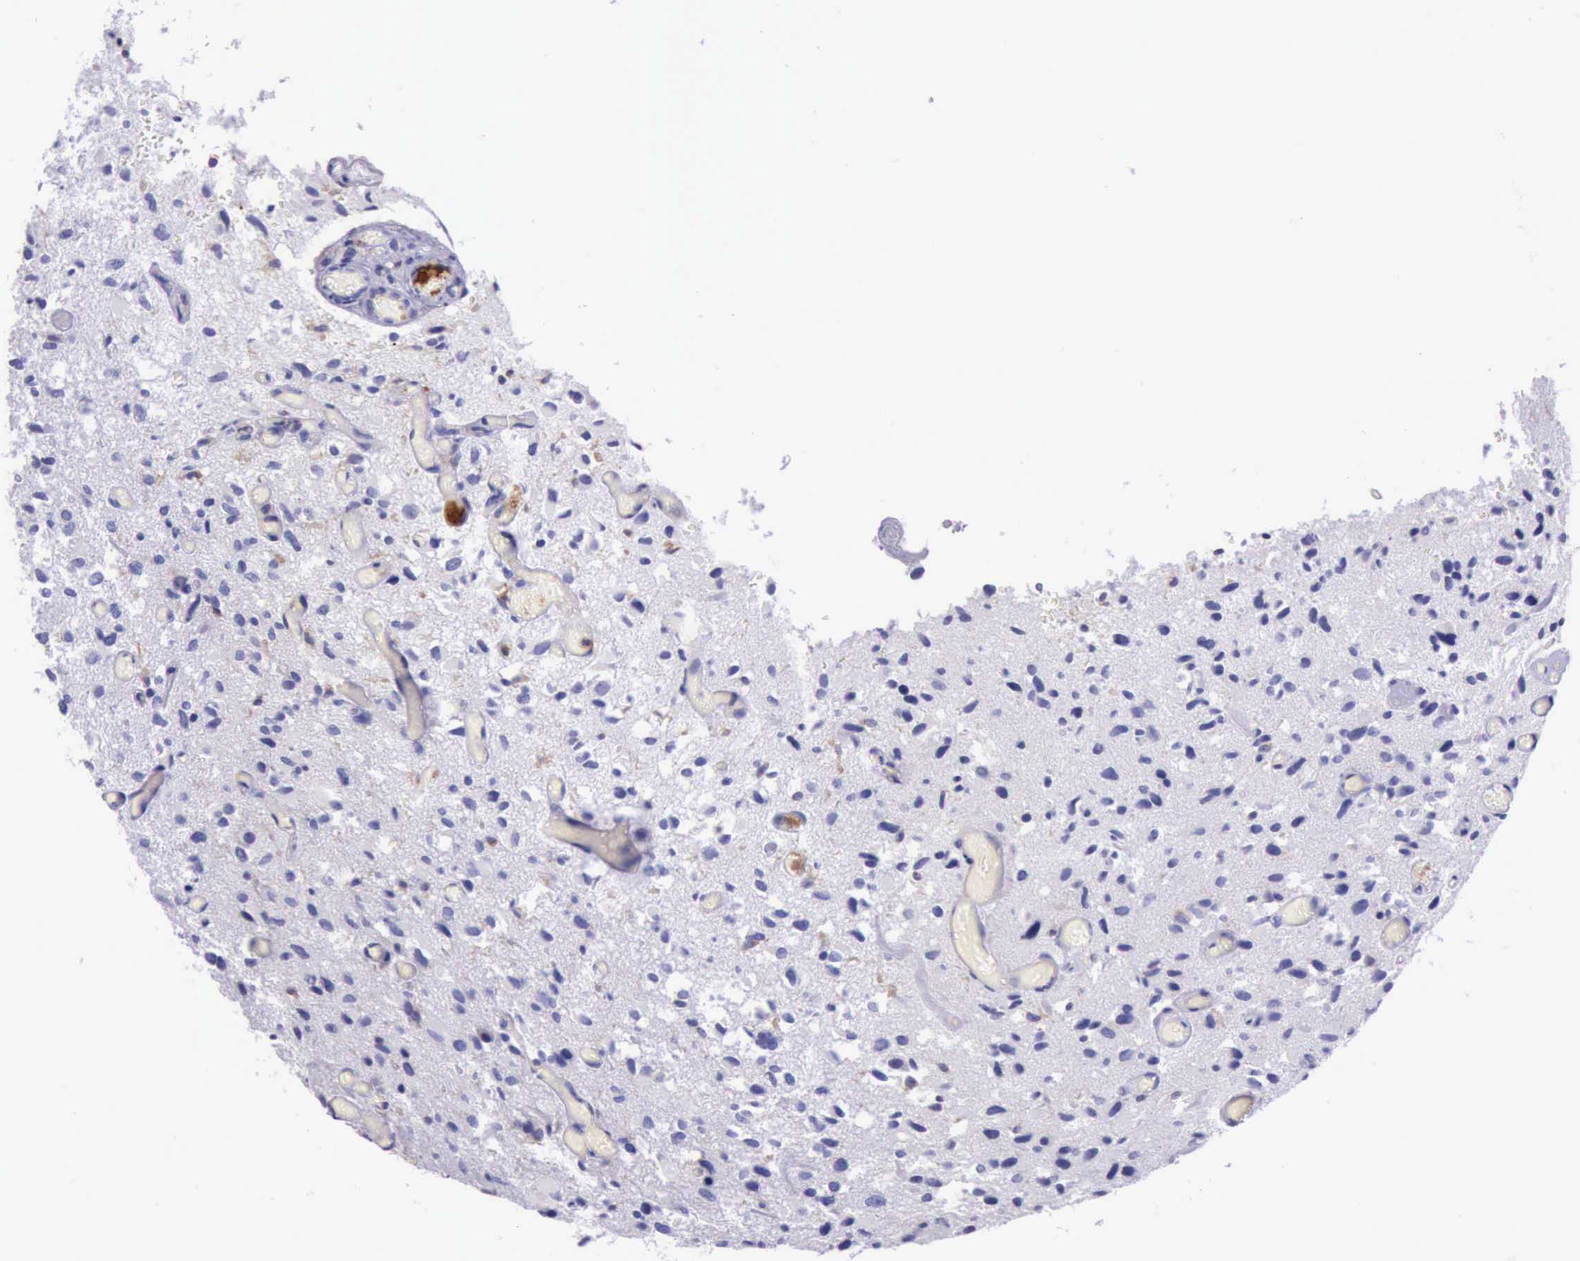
{"staining": {"intensity": "moderate", "quantity": "<25%", "location": "cytoplasmic/membranous"}, "tissue": "glioma", "cell_type": "Tumor cells", "image_type": "cancer", "snomed": [{"axis": "morphology", "description": "Glioma, malignant, High grade"}, {"axis": "topography", "description": "Brain"}], "caption": "Protein expression by immunohistochemistry displays moderate cytoplasmic/membranous expression in about <25% of tumor cells in glioma. (DAB = brown stain, brightfield microscopy at high magnification).", "gene": "BTK", "patient": {"sex": "male", "age": 69}}